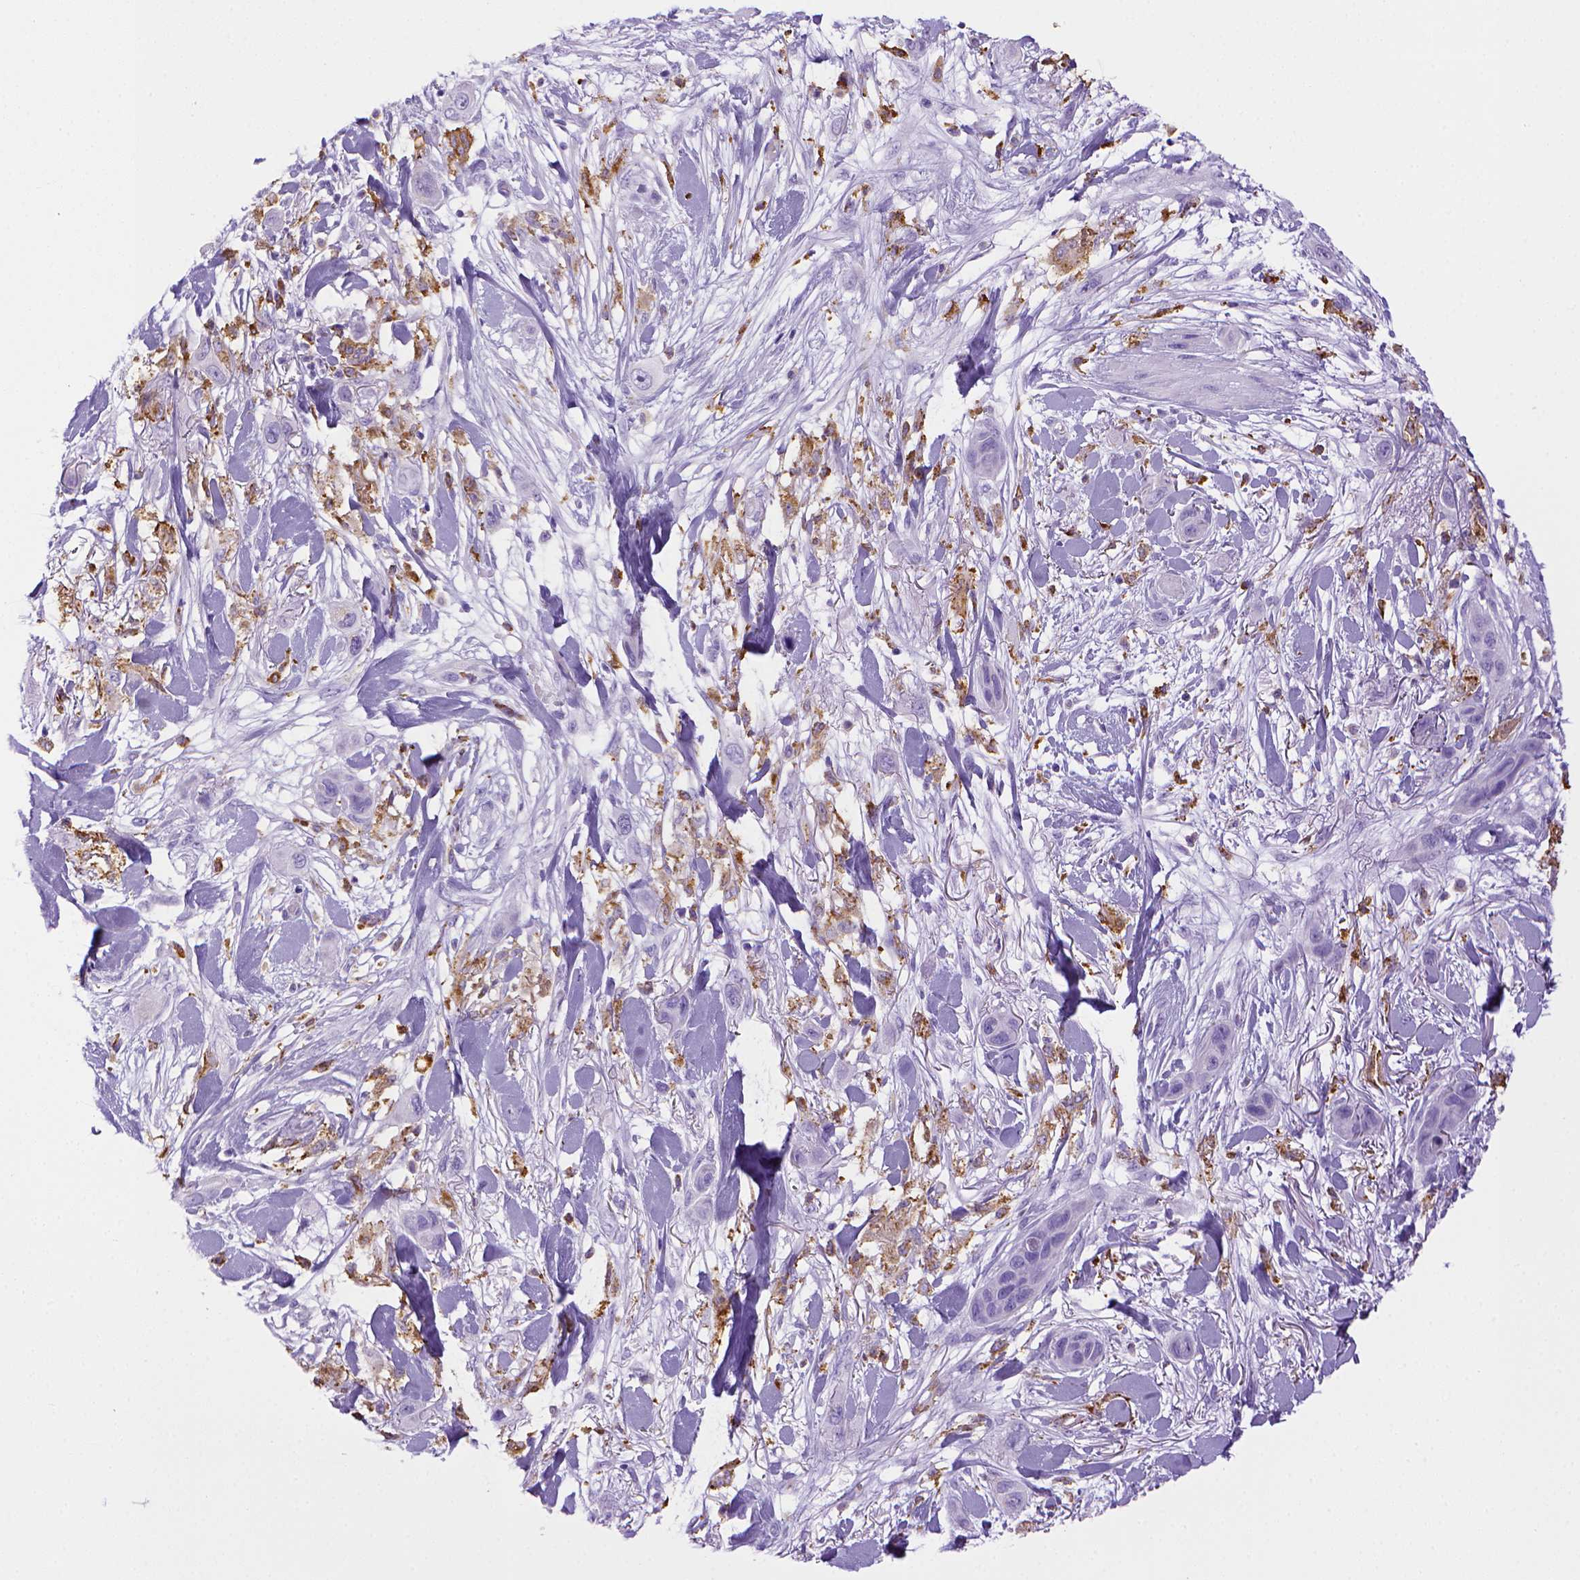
{"staining": {"intensity": "negative", "quantity": "none", "location": "none"}, "tissue": "skin cancer", "cell_type": "Tumor cells", "image_type": "cancer", "snomed": [{"axis": "morphology", "description": "Squamous cell carcinoma, NOS"}, {"axis": "topography", "description": "Skin"}], "caption": "IHC of skin cancer (squamous cell carcinoma) reveals no staining in tumor cells. (DAB immunohistochemistry, high magnification).", "gene": "CD68", "patient": {"sex": "male", "age": 79}}